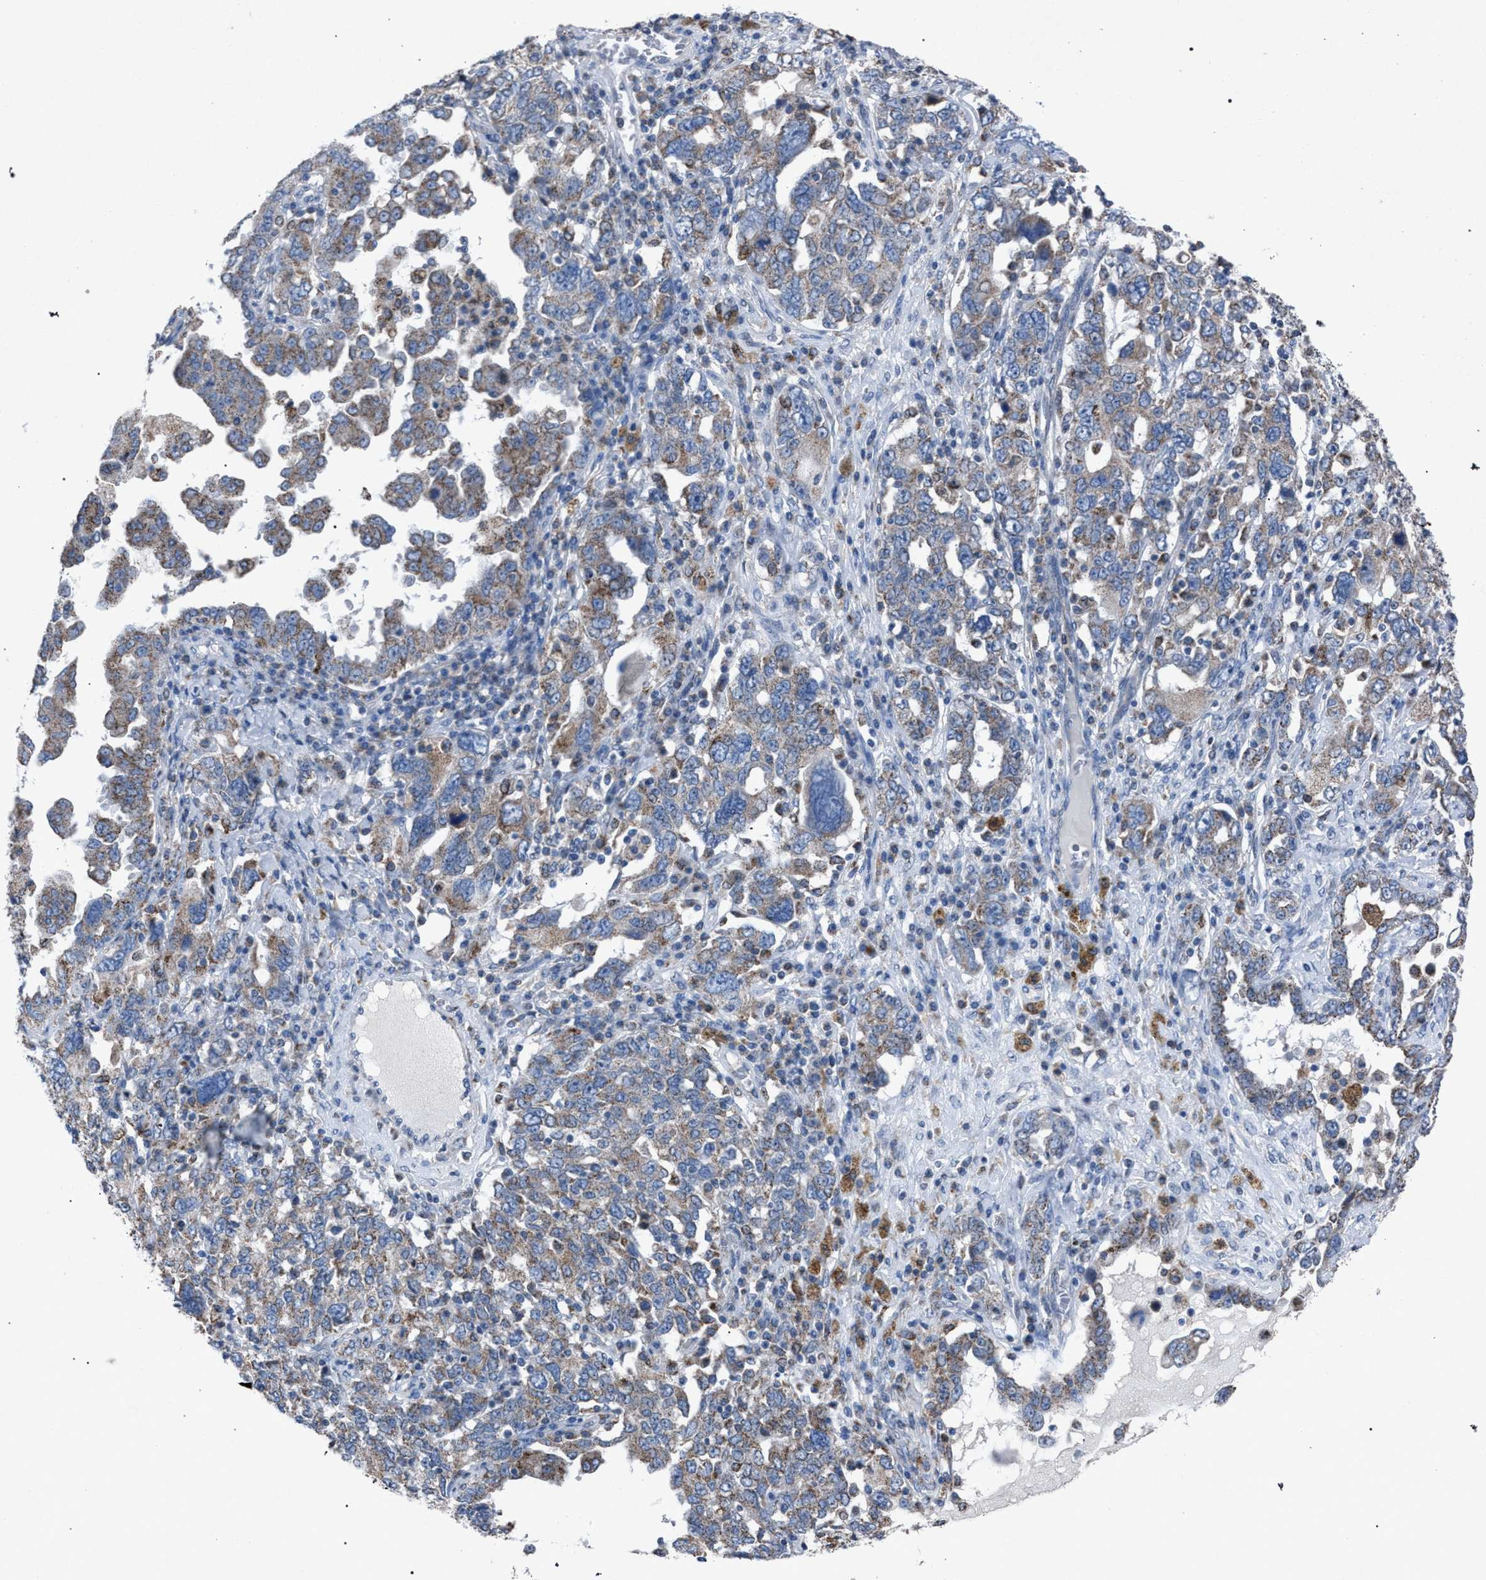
{"staining": {"intensity": "weak", "quantity": "25%-75%", "location": "cytoplasmic/membranous"}, "tissue": "ovarian cancer", "cell_type": "Tumor cells", "image_type": "cancer", "snomed": [{"axis": "morphology", "description": "Carcinoma, endometroid"}, {"axis": "topography", "description": "Ovary"}], "caption": "An immunohistochemistry histopathology image of neoplastic tissue is shown. Protein staining in brown shows weak cytoplasmic/membranous positivity in endometroid carcinoma (ovarian) within tumor cells.", "gene": "HSD17B4", "patient": {"sex": "female", "age": 62}}